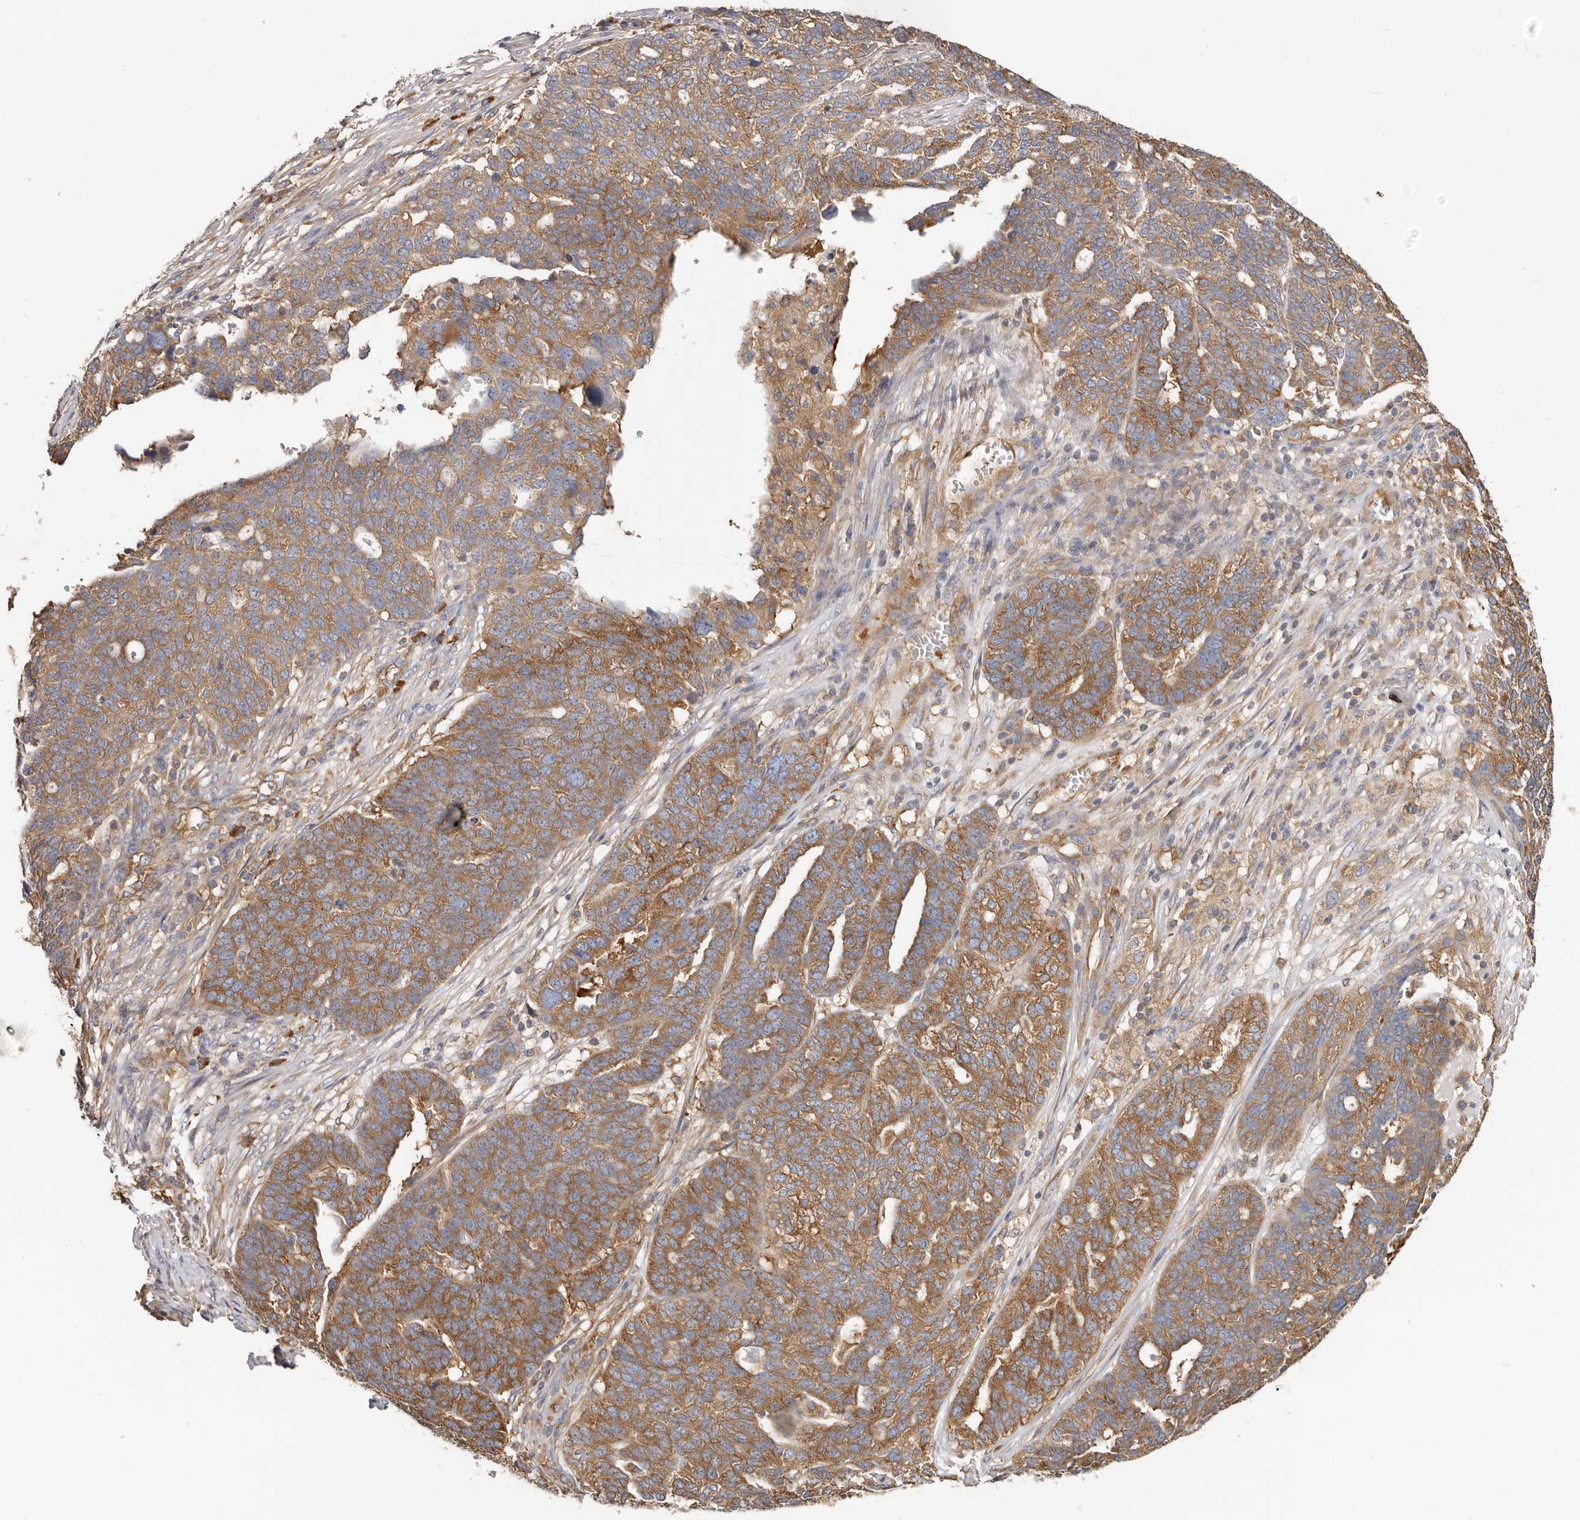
{"staining": {"intensity": "moderate", "quantity": ">75%", "location": "cytoplasmic/membranous"}, "tissue": "ovarian cancer", "cell_type": "Tumor cells", "image_type": "cancer", "snomed": [{"axis": "morphology", "description": "Cystadenocarcinoma, serous, NOS"}, {"axis": "topography", "description": "Ovary"}], "caption": "An immunohistochemistry (IHC) micrograph of tumor tissue is shown. Protein staining in brown shows moderate cytoplasmic/membranous positivity in serous cystadenocarcinoma (ovarian) within tumor cells.", "gene": "EPRS1", "patient": {"sex": "female", "age": 59}}